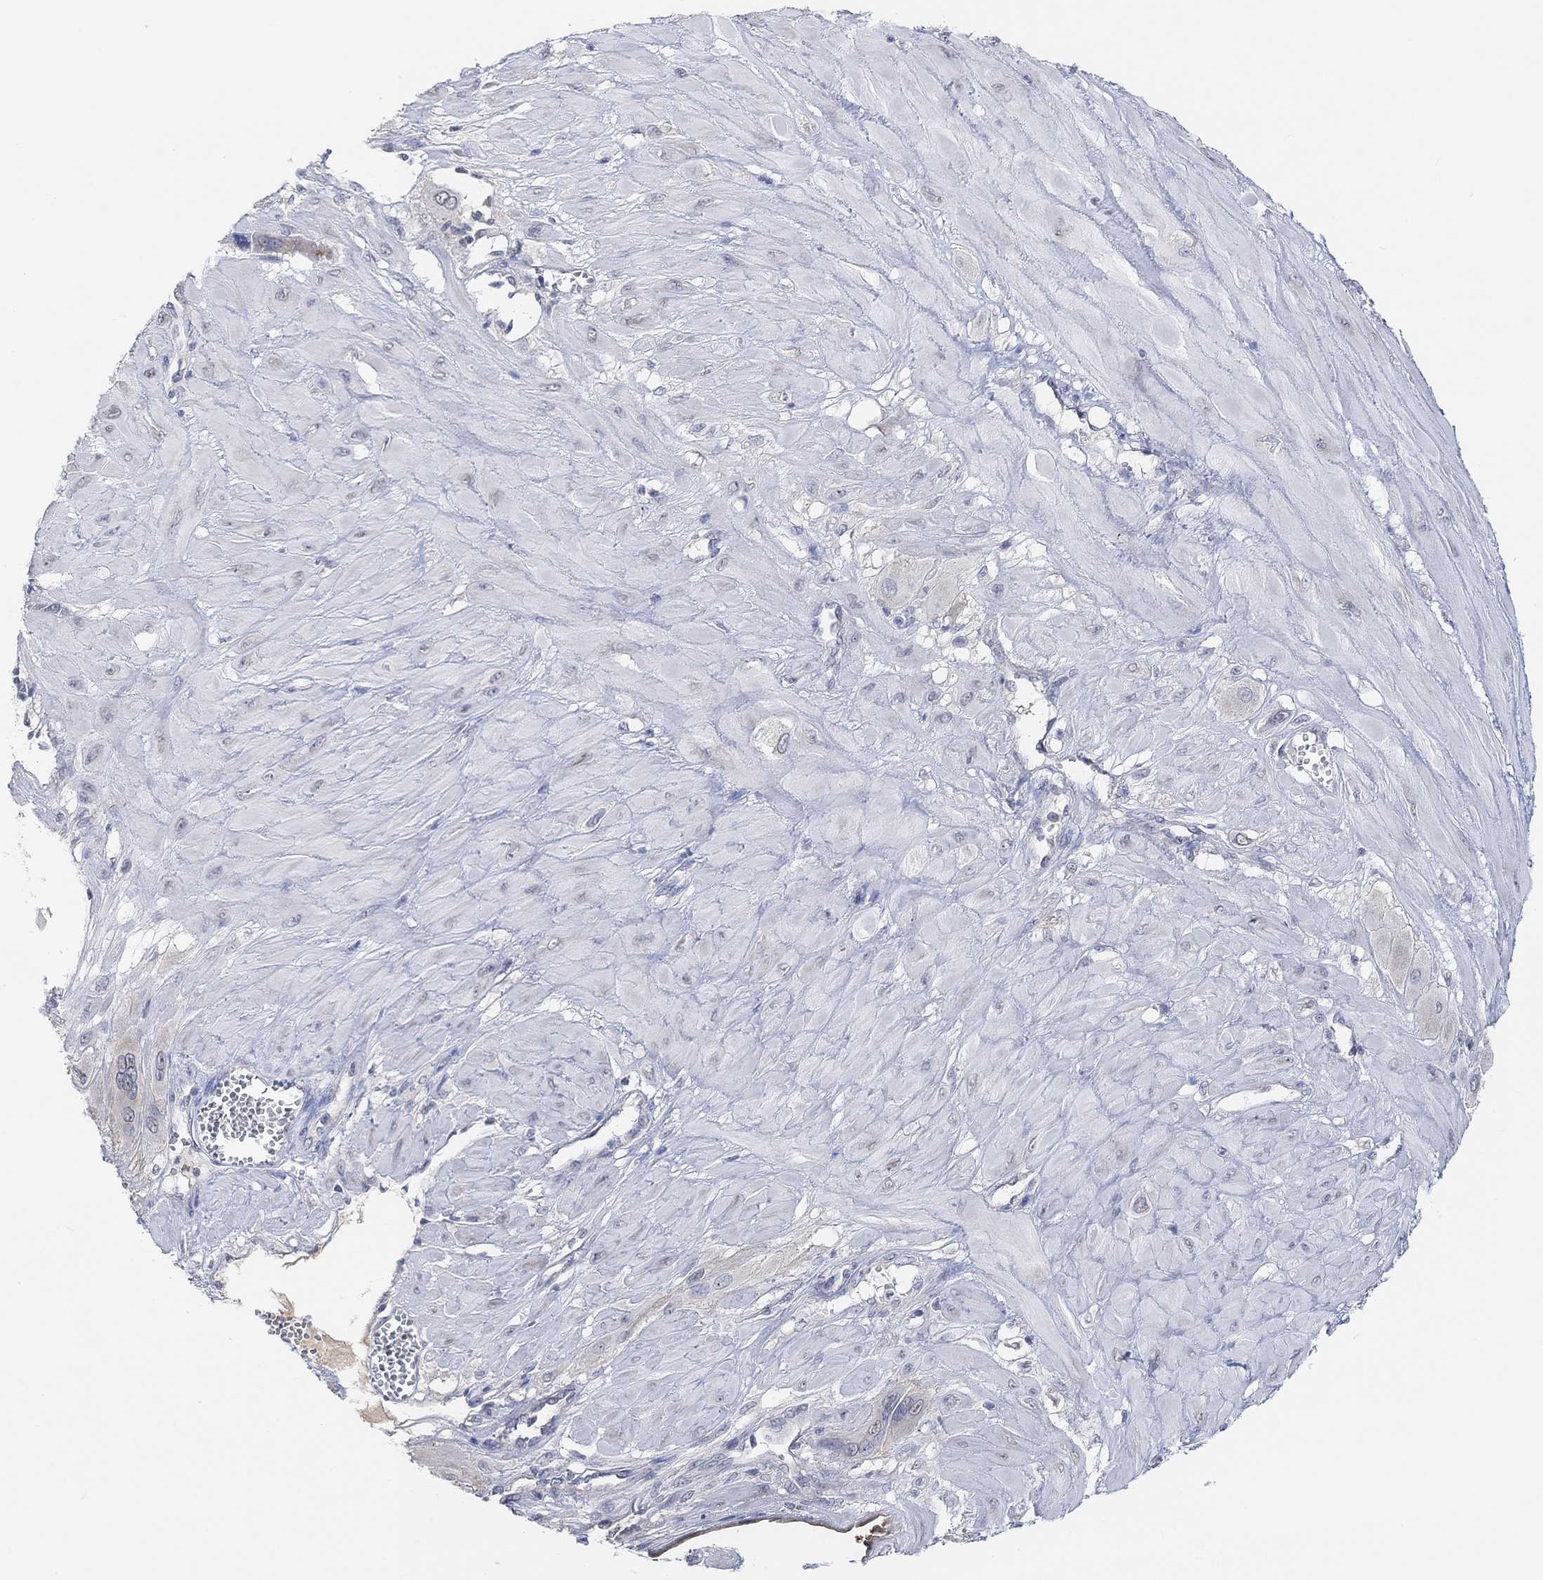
{"staining": {"intensity": "negative", "quantity": "none", "location": "none"}, "tissue": "cervical cancer", "cell_type": "Tumor cells", "image_type": "cancer", "snomed": [{"axis": "morphology", "description": "Squamous cell carcinoma, NOS"}, {"axis": "topography", "description": "Cervix"}], "caption": "The immunohistochemistry image has no significant expression in tumor cells of cervical cancer (squamous cell carcinoma) tissue. Nuclei are stained in blue.", "gene": "MUC1", "patient": {"sex": "female", "age": 34}}